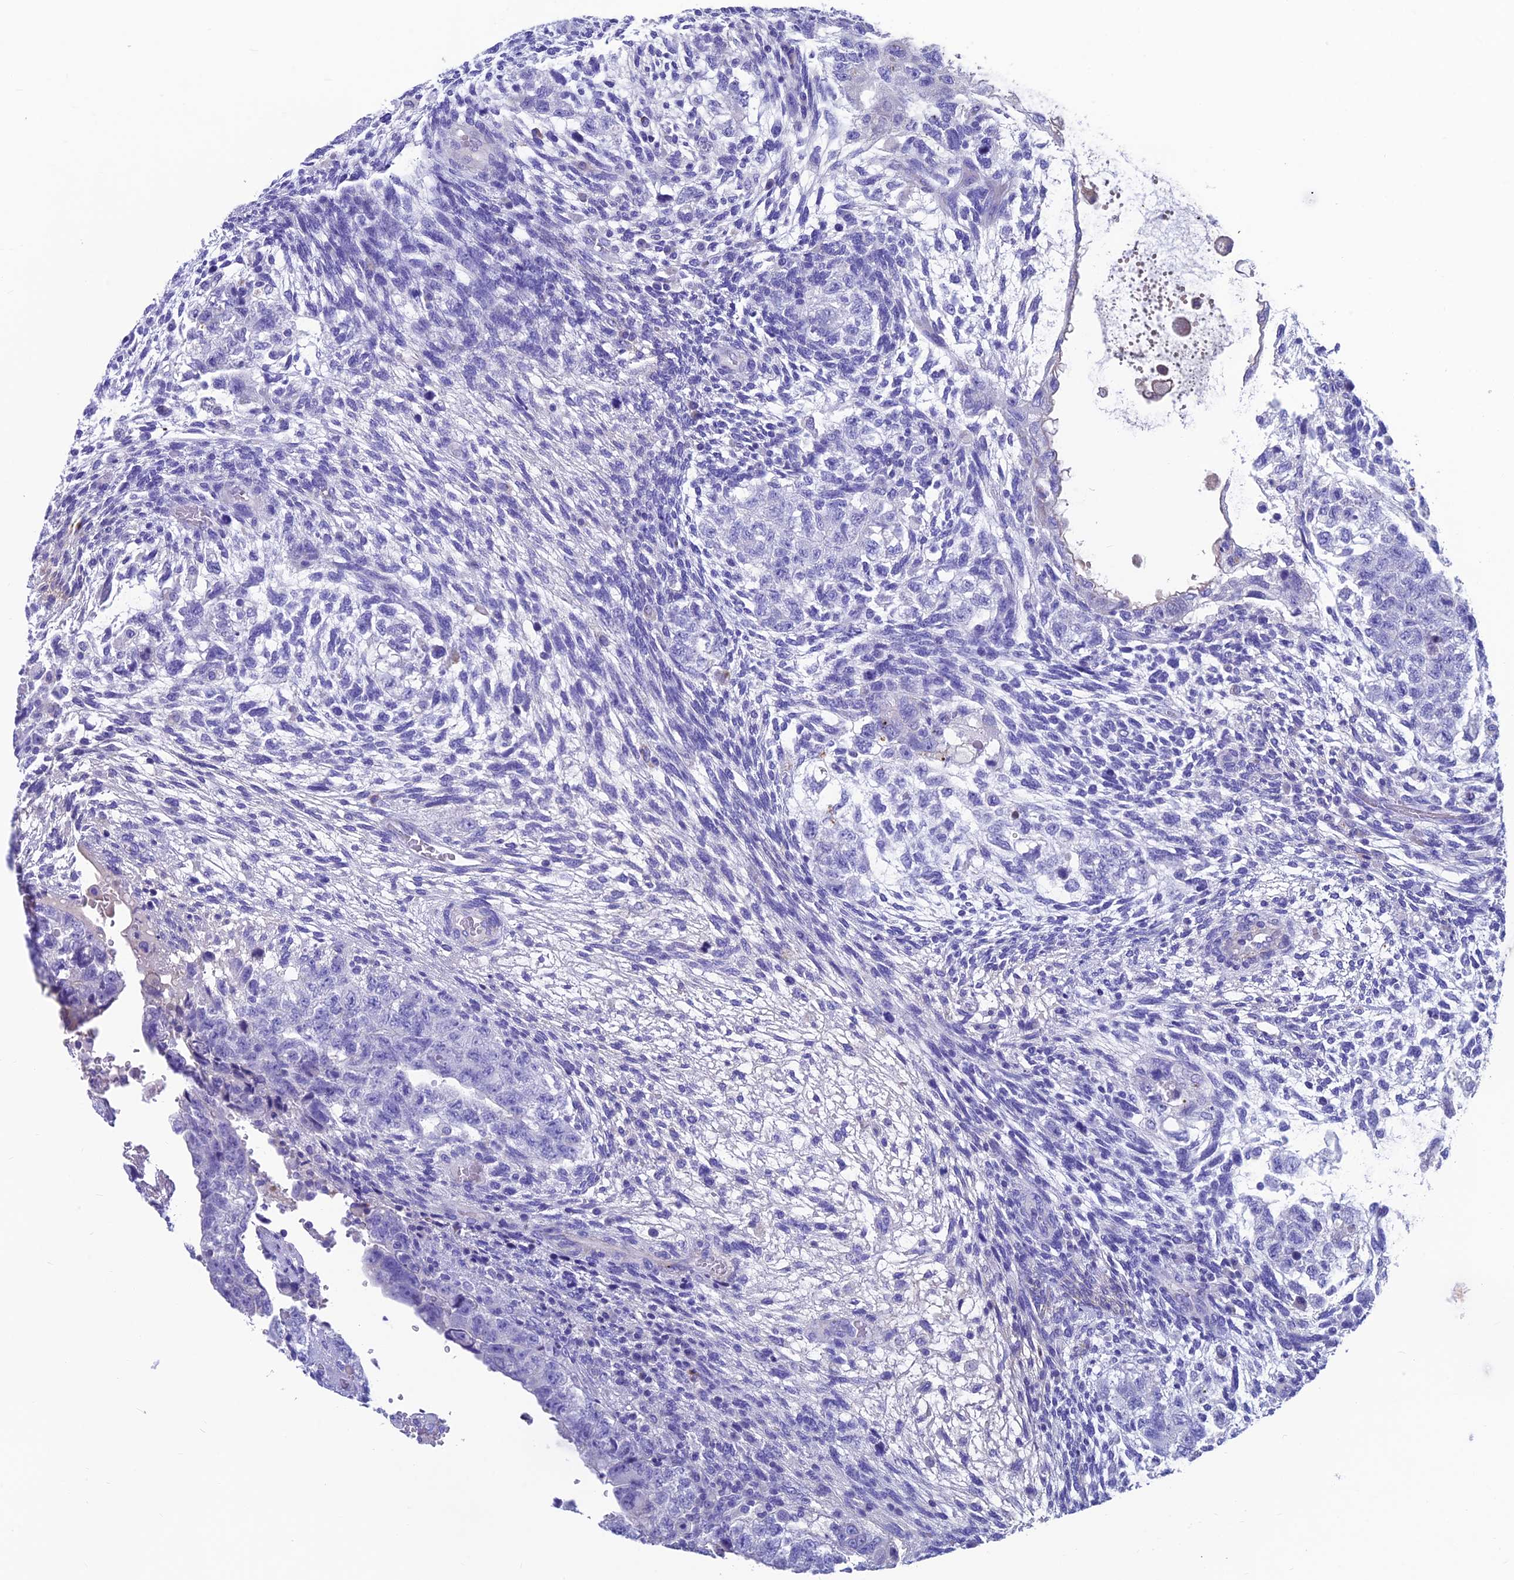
{"staining": {"intensity": "negative", "quantity": "none", "location": "none"}, "tissue": "testis cancer", "cell_type": "Tumor cells", "image_type": "cancer", "snomed": [{"axis": "morphology", "description": "Normal tissue, NOS"}, {"axis": "morphology", "description": "Carcinoma, Embryonal, NOS"}, {"axis": "topography", "description": "Testis"}], "caption": "Histopathology image shows no protein expression in tumor cells of testis embryonal carcinoma tissue. Brightfield microscopy of immunohistochemistry stained with DAB (3,3'-diaminobenzidine) (brown) and hematoxylin (blue), captured at high magnification.", "gene": "GNG11", "patient": {"sex": "male", "age": 36}}